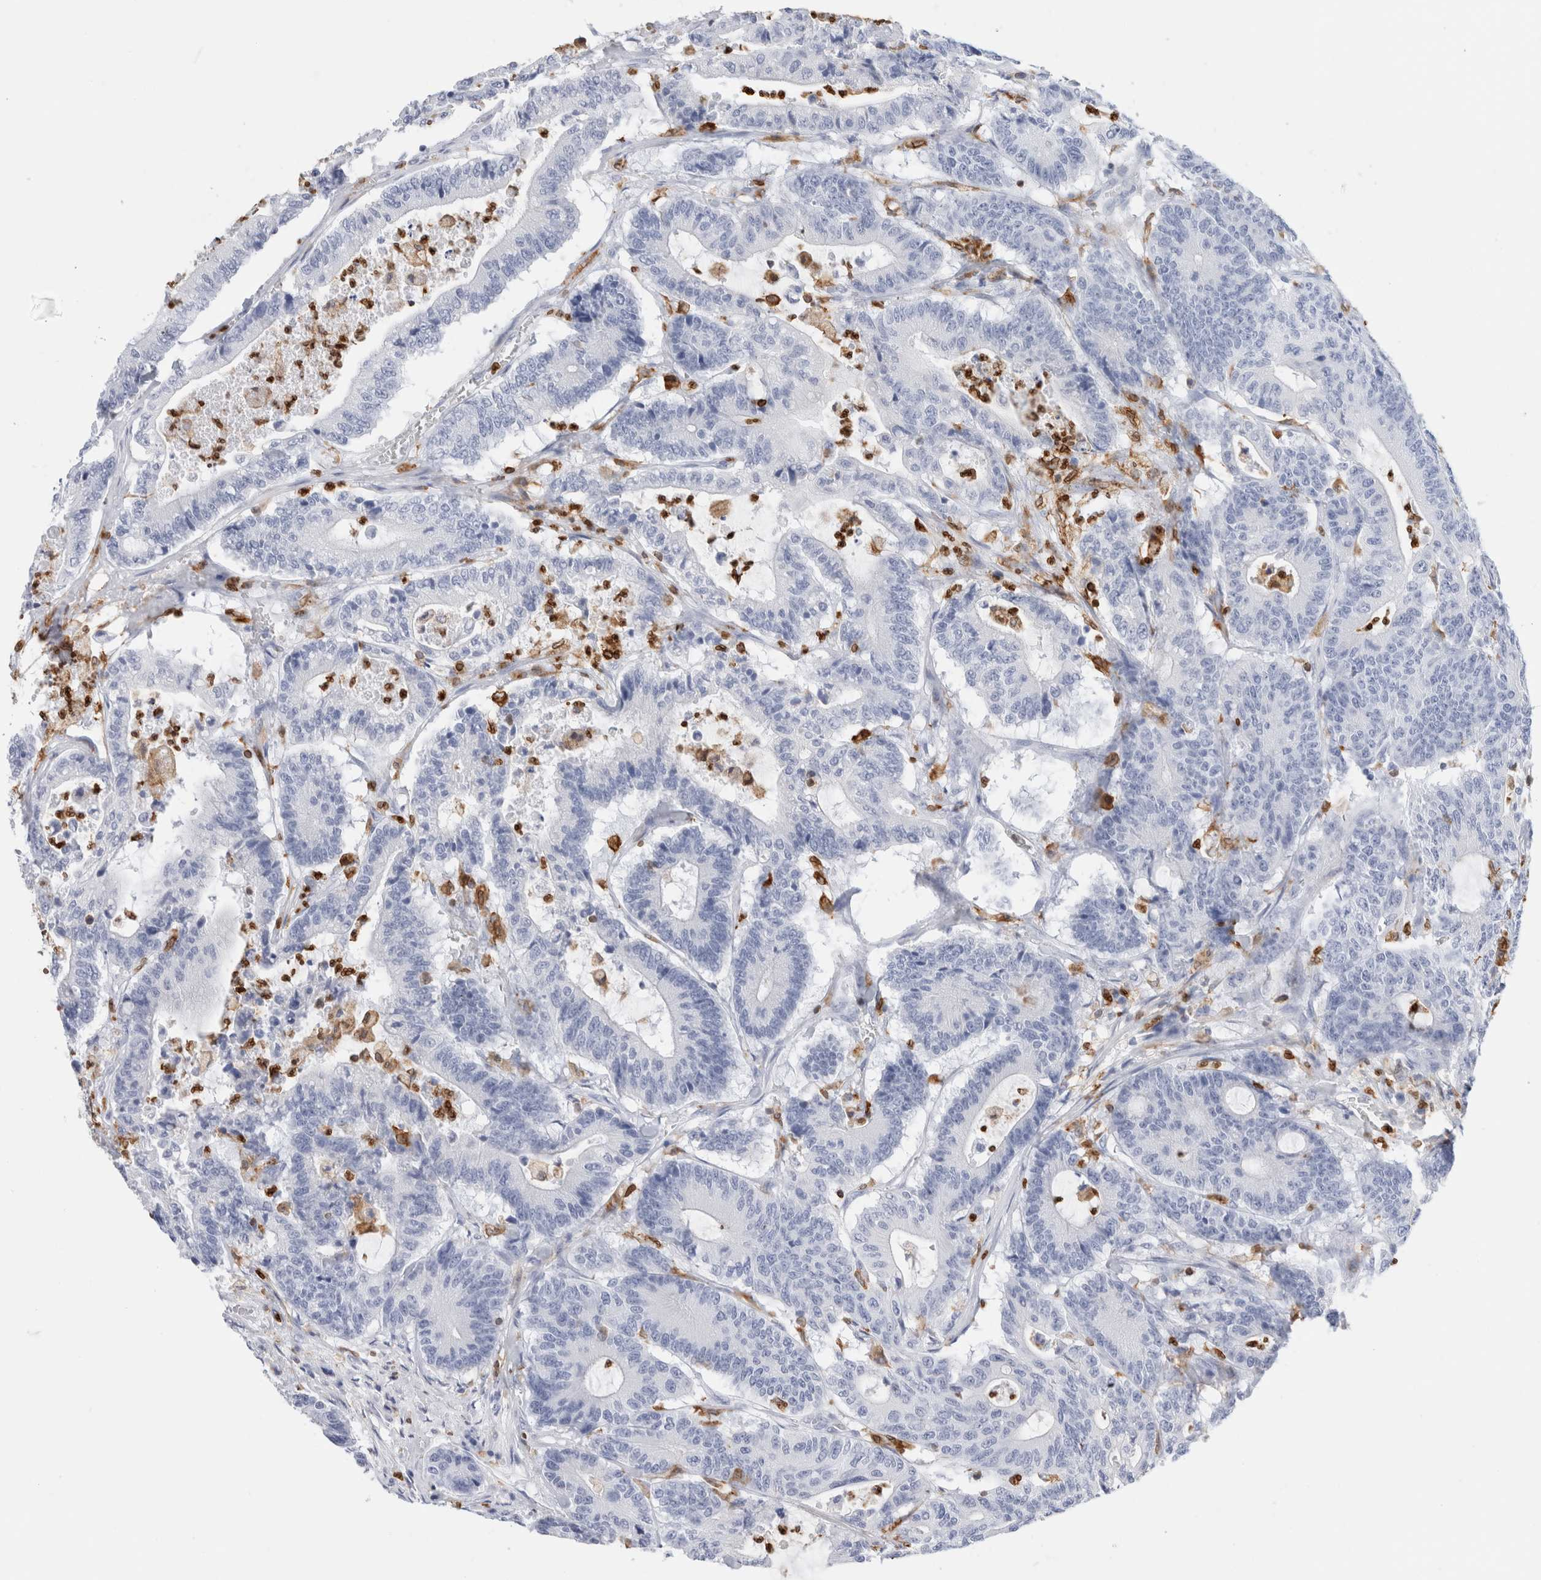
{"staining": {"intensity": "negative", "quantity": "none", "location": "none"}, "tissue": "colorectal cancer", "cell_type": "Tumor cells", "image_type": "cancer", "snomed": [{"axis": "morphology", "description": "Adenocarcinoma, NOS"}, {"axis": "topography", "description": "Colon"}], "caption": "DAB (3,3'-diaminobenzidine) immunohistochemical staining of human colorectal cancer (adenocarcinoma) displays no significant staining in tumor cells.", "gene": "ALOX5AP", "patient": {"sex": "female", "age": 84}}